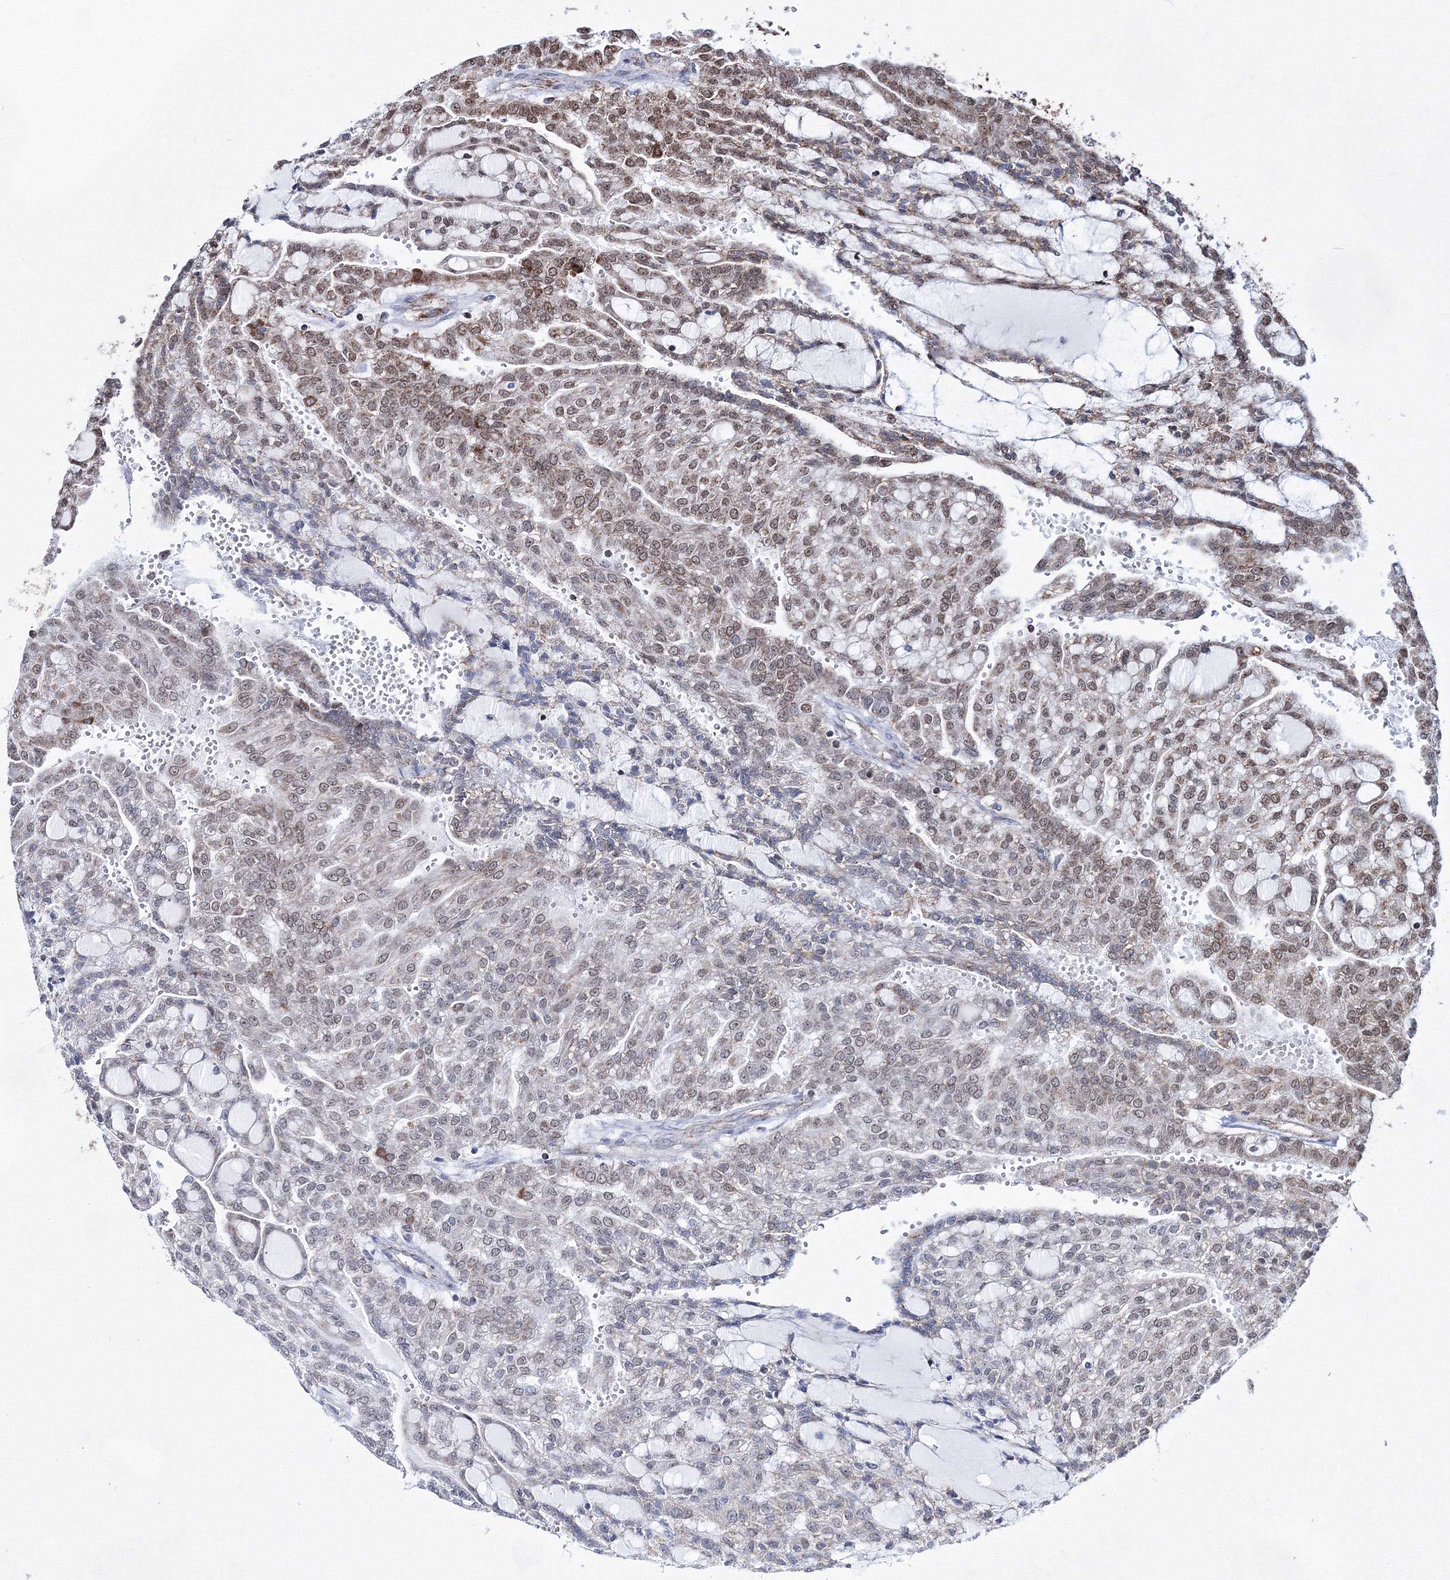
{"staining": {"intensity": "moderate", "quantity": "25%-75%", "location": "cytoplasmic/membranous,nuclear"}, "tissue": "renal cancer", "cell_type": "Tumor cells", "image_type": "cancer", "snomed": [{"axis": "morphology", "description": "Adenocarcinoma, NOS"}, {"axis": "topography", "description": "Kidney"}], "caption": "DAB immunohistochemical staining of human adenocarcinoma (renal) shows moderate cytoplasmic/membranous and nuclear protein positivity in about 25%-75% of tumor cells.", "gene": "HADHB", "patient": {"sex": "male", "age": 63}}